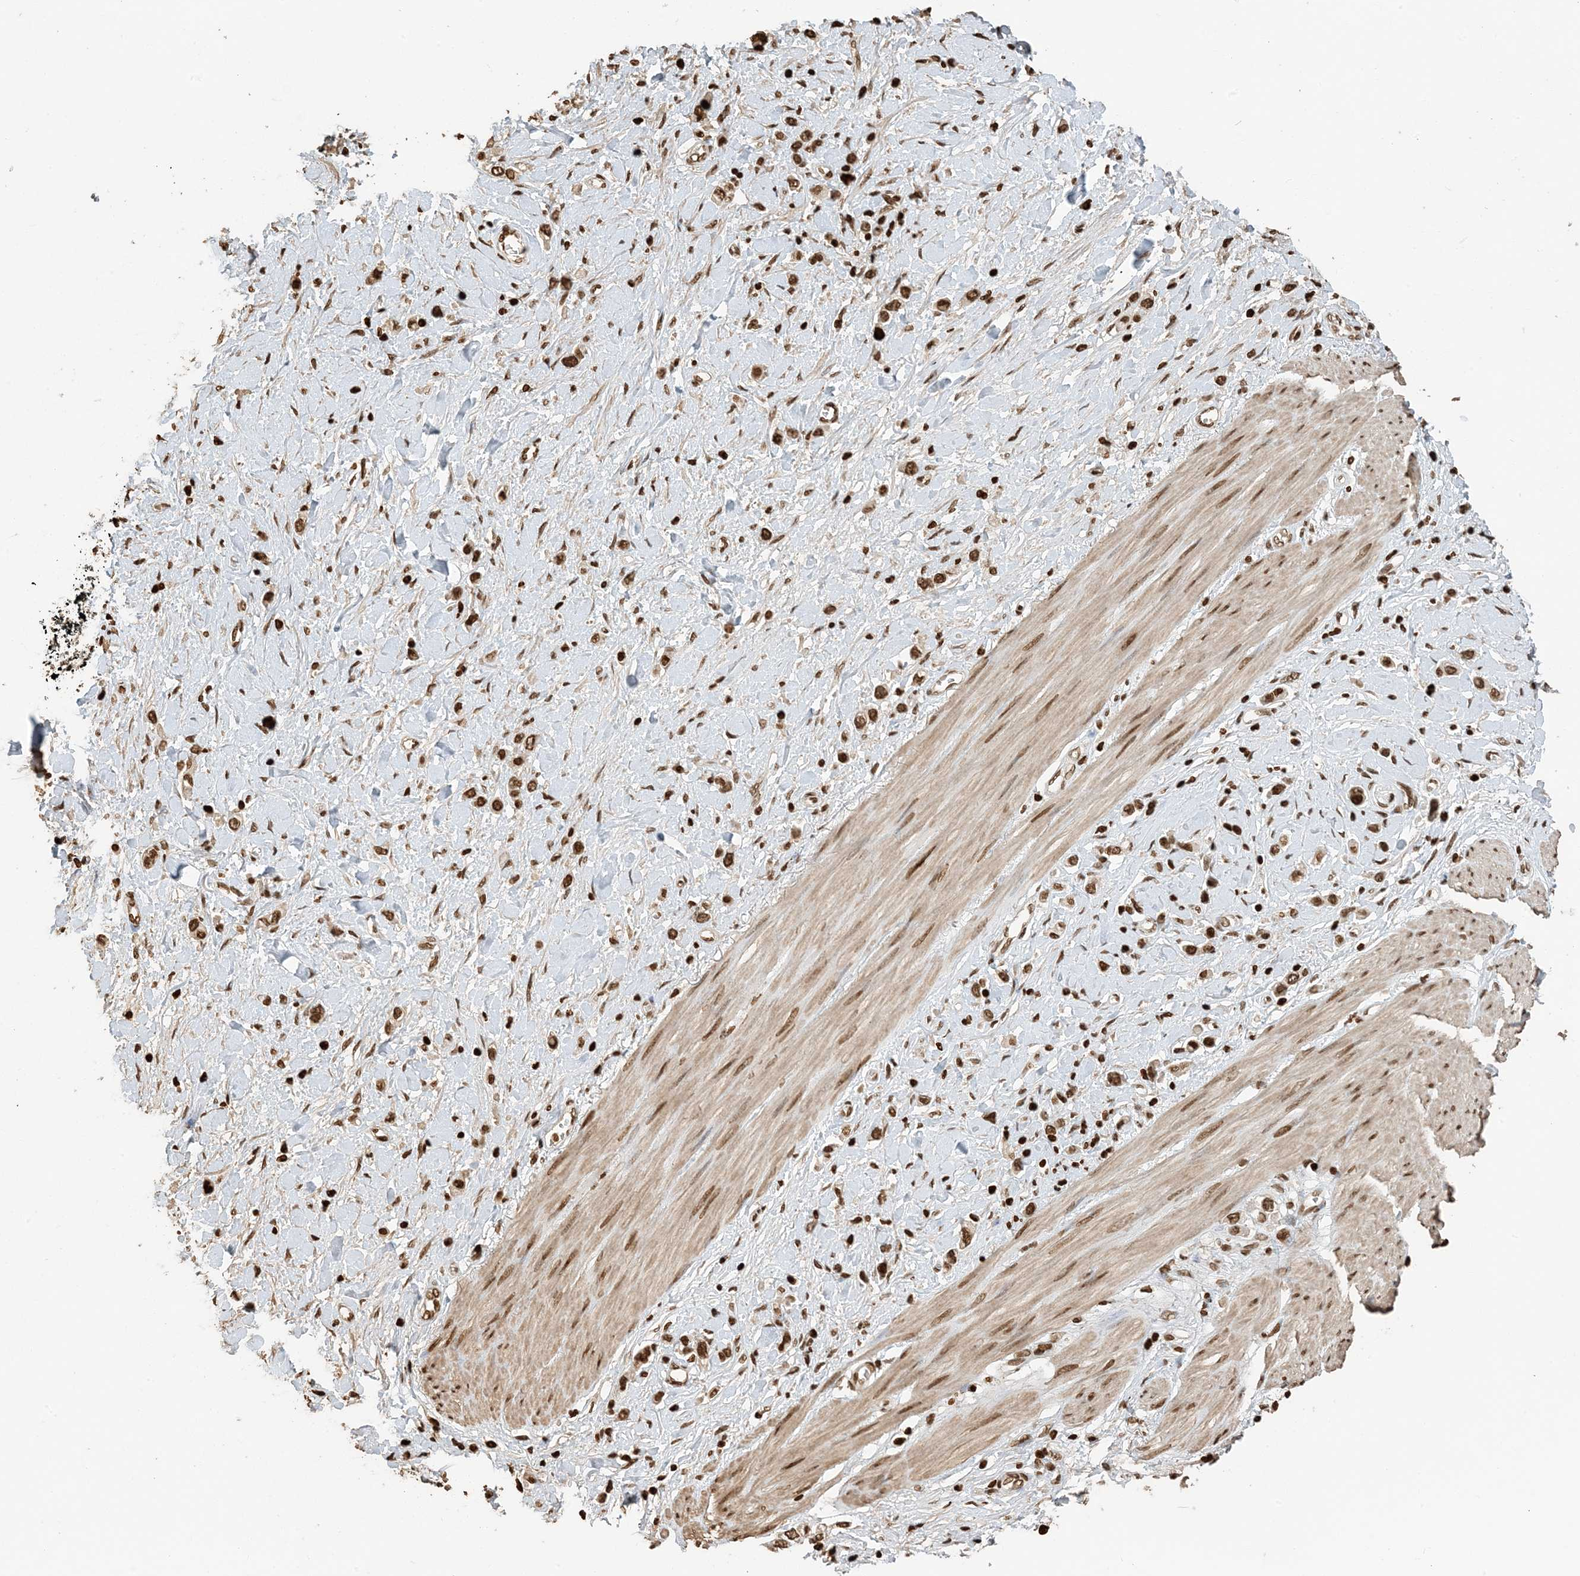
{"staining": {"intensity": "moderate", "quantity": ">75%", "location": "nuclear"}, "tissue": "stomach cancer", "cell_type": "Tumor cells", "image_type": "cancer", "snomed": [{"axis": "morphology", "description": "Normal tissue, NOS"}, {"axis": "morphology", "description": "Adenocarcinoma, NOS"}, {"axis": "topography", "description": "Stomach, upper"}, {"axis": "topography", "description": "Stomach"}], "caption": "High-magnification brightfield microscopy of stomach adenocarcinoma stained with DAB (brown) and counterstained with hematoxylin (blue). tumor cells exhibit moderate nuclear positivity is appreciated in about>75% of cells.", "gene": "H3-3B", "patient": {"sex": "female", "age": 65}}